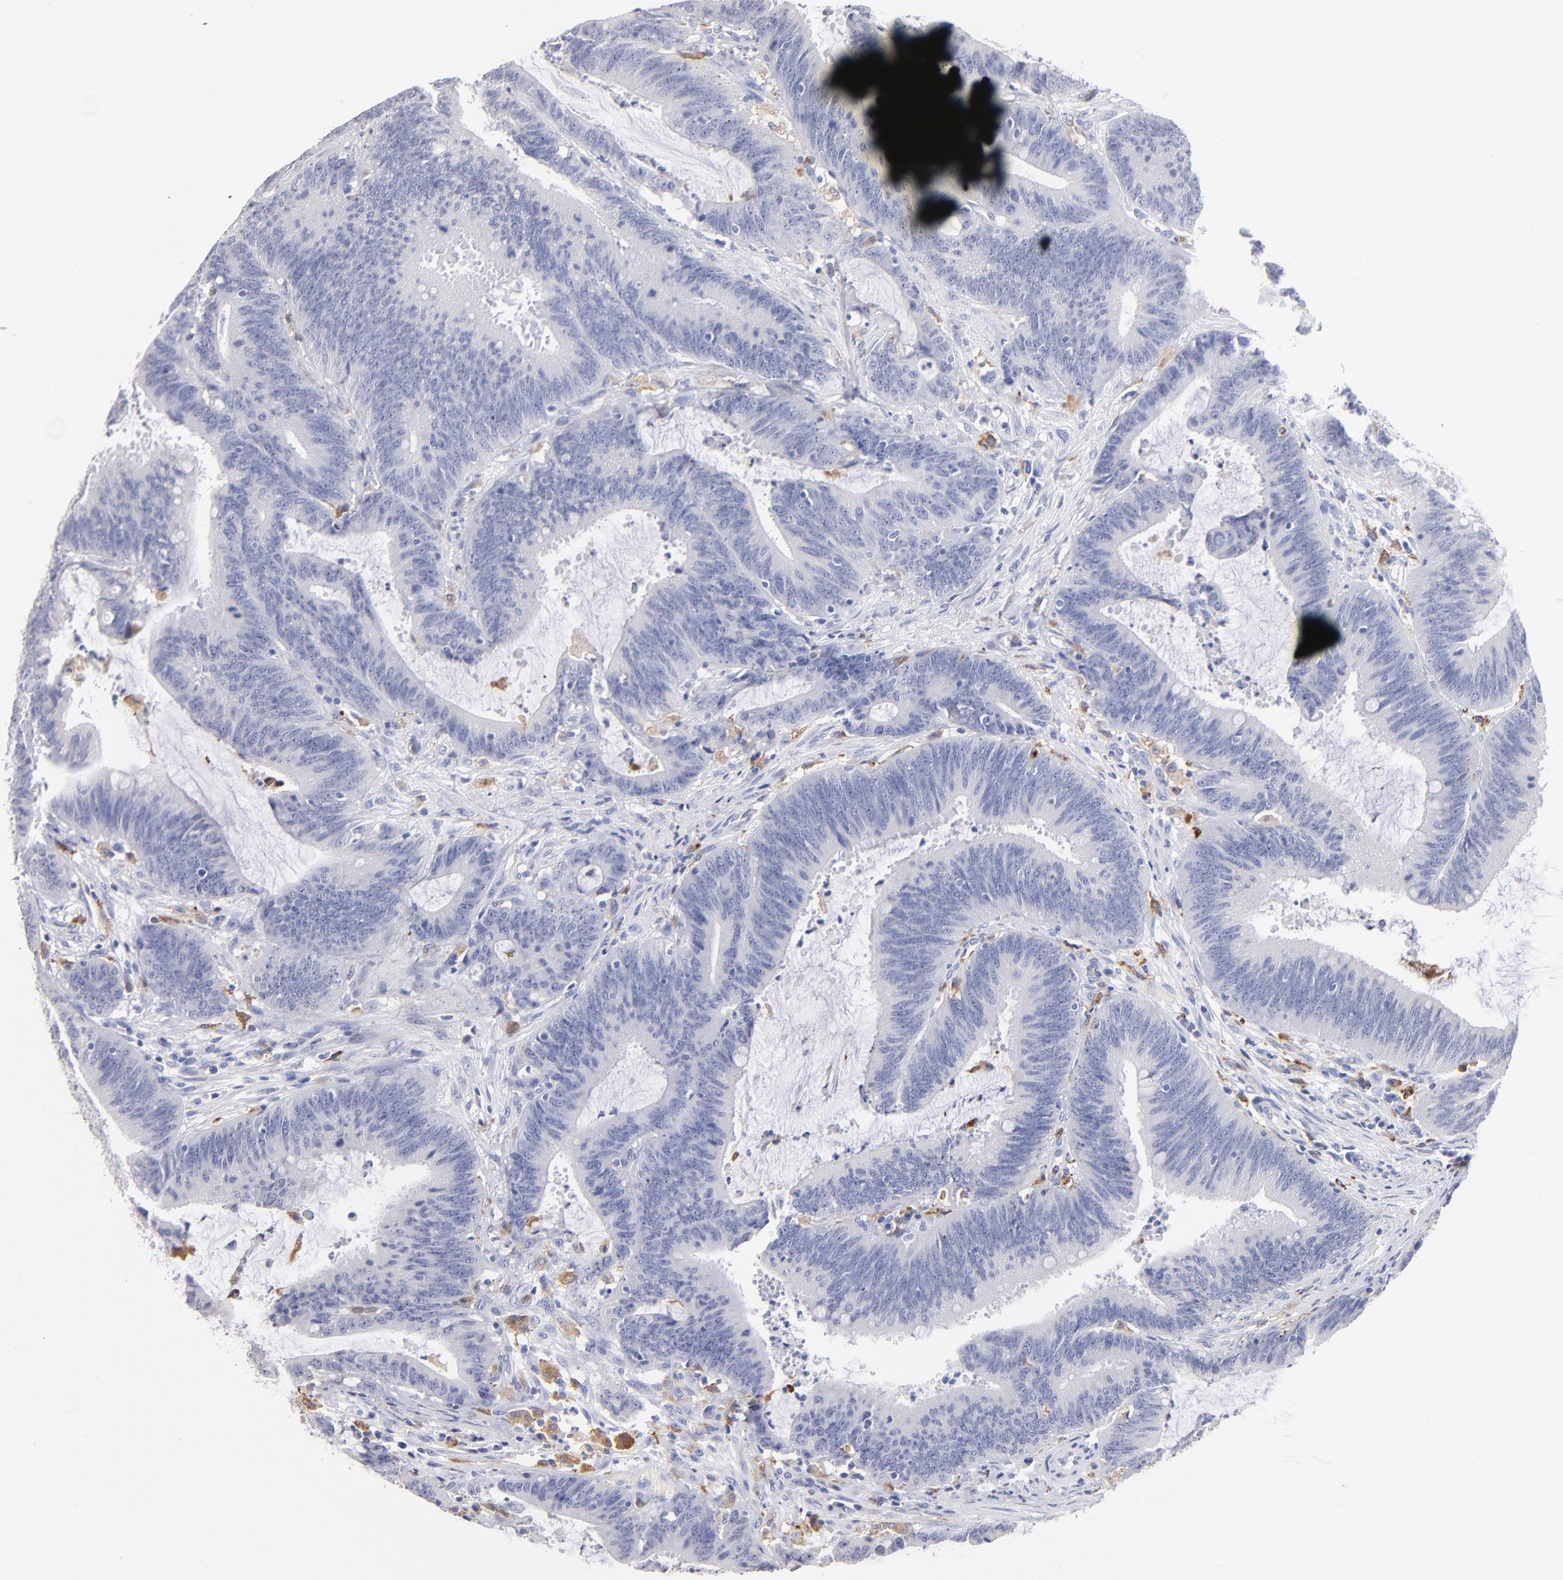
{"staining": {"intensity": "negative", "quantity": "none", "location": "none"}, "tissue": "colorectal cancer", "cell_type": "Tumor cells", "image_type": "cancer", "snomed": [{"axis": "morphology", "description": "Adenocarcinoma, NOS"}, {"axis": "topography", "description": "Rectum"}], "caption": "A high-resolution micrograph shows immunohistochemistry (IHC) staining of adenocarcinoma (colorectal), which shows no significant expression in tumor cells.", "gene": "CD180", "patient": {"sex": "female", "age": 66}}